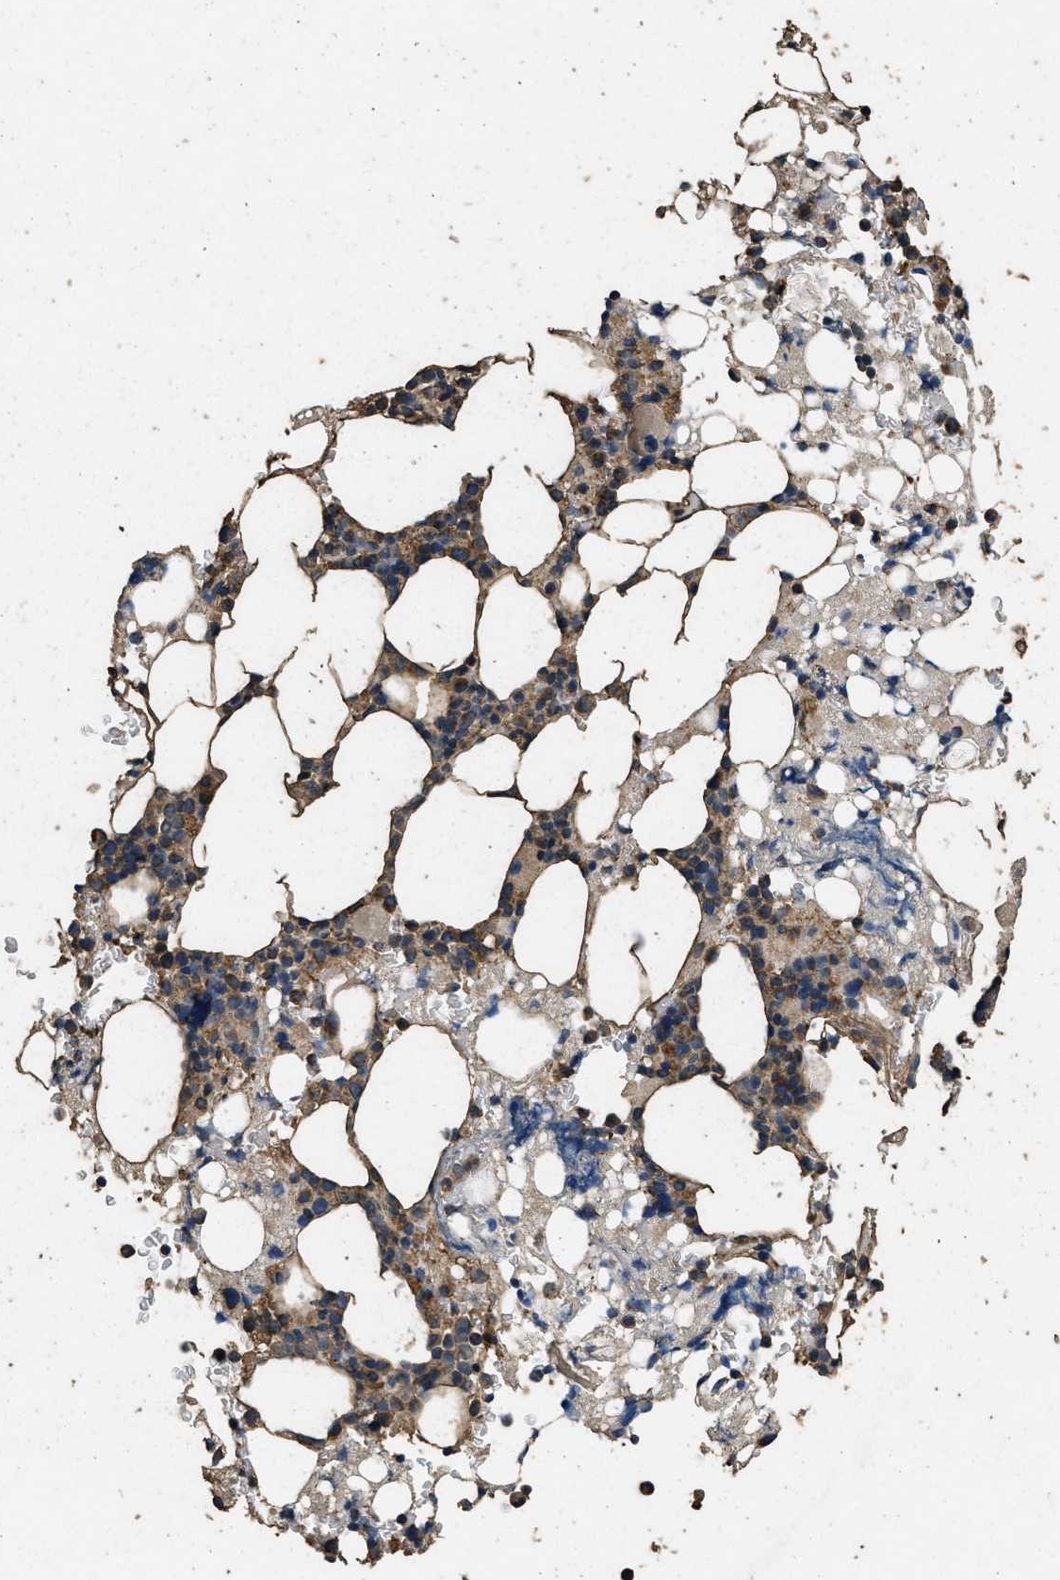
{"staining": {"intensity": "moderate", "quantity": ">75%", "location": "cytoplasmic/membranous"}, "tissue": "bone marrow", "cell_type": "Hematopoietic cells", "image_type": "normal", "snomed": [{"axis": "morphology", "description": "Normal tissue, NOS"}, {"axis": "morphology", "description": "Inflammation, NOS"}, {"axis": "topography", "description": "Bone marrow"}], "caption": "Protein expression analysis of normal bone marrow demonstrates moderate cytoplasmic/membranous expression in about >75% of hematopoietic cells.", "gene": "CYRIA", "patient": {"sex": "female", "age": 84}}